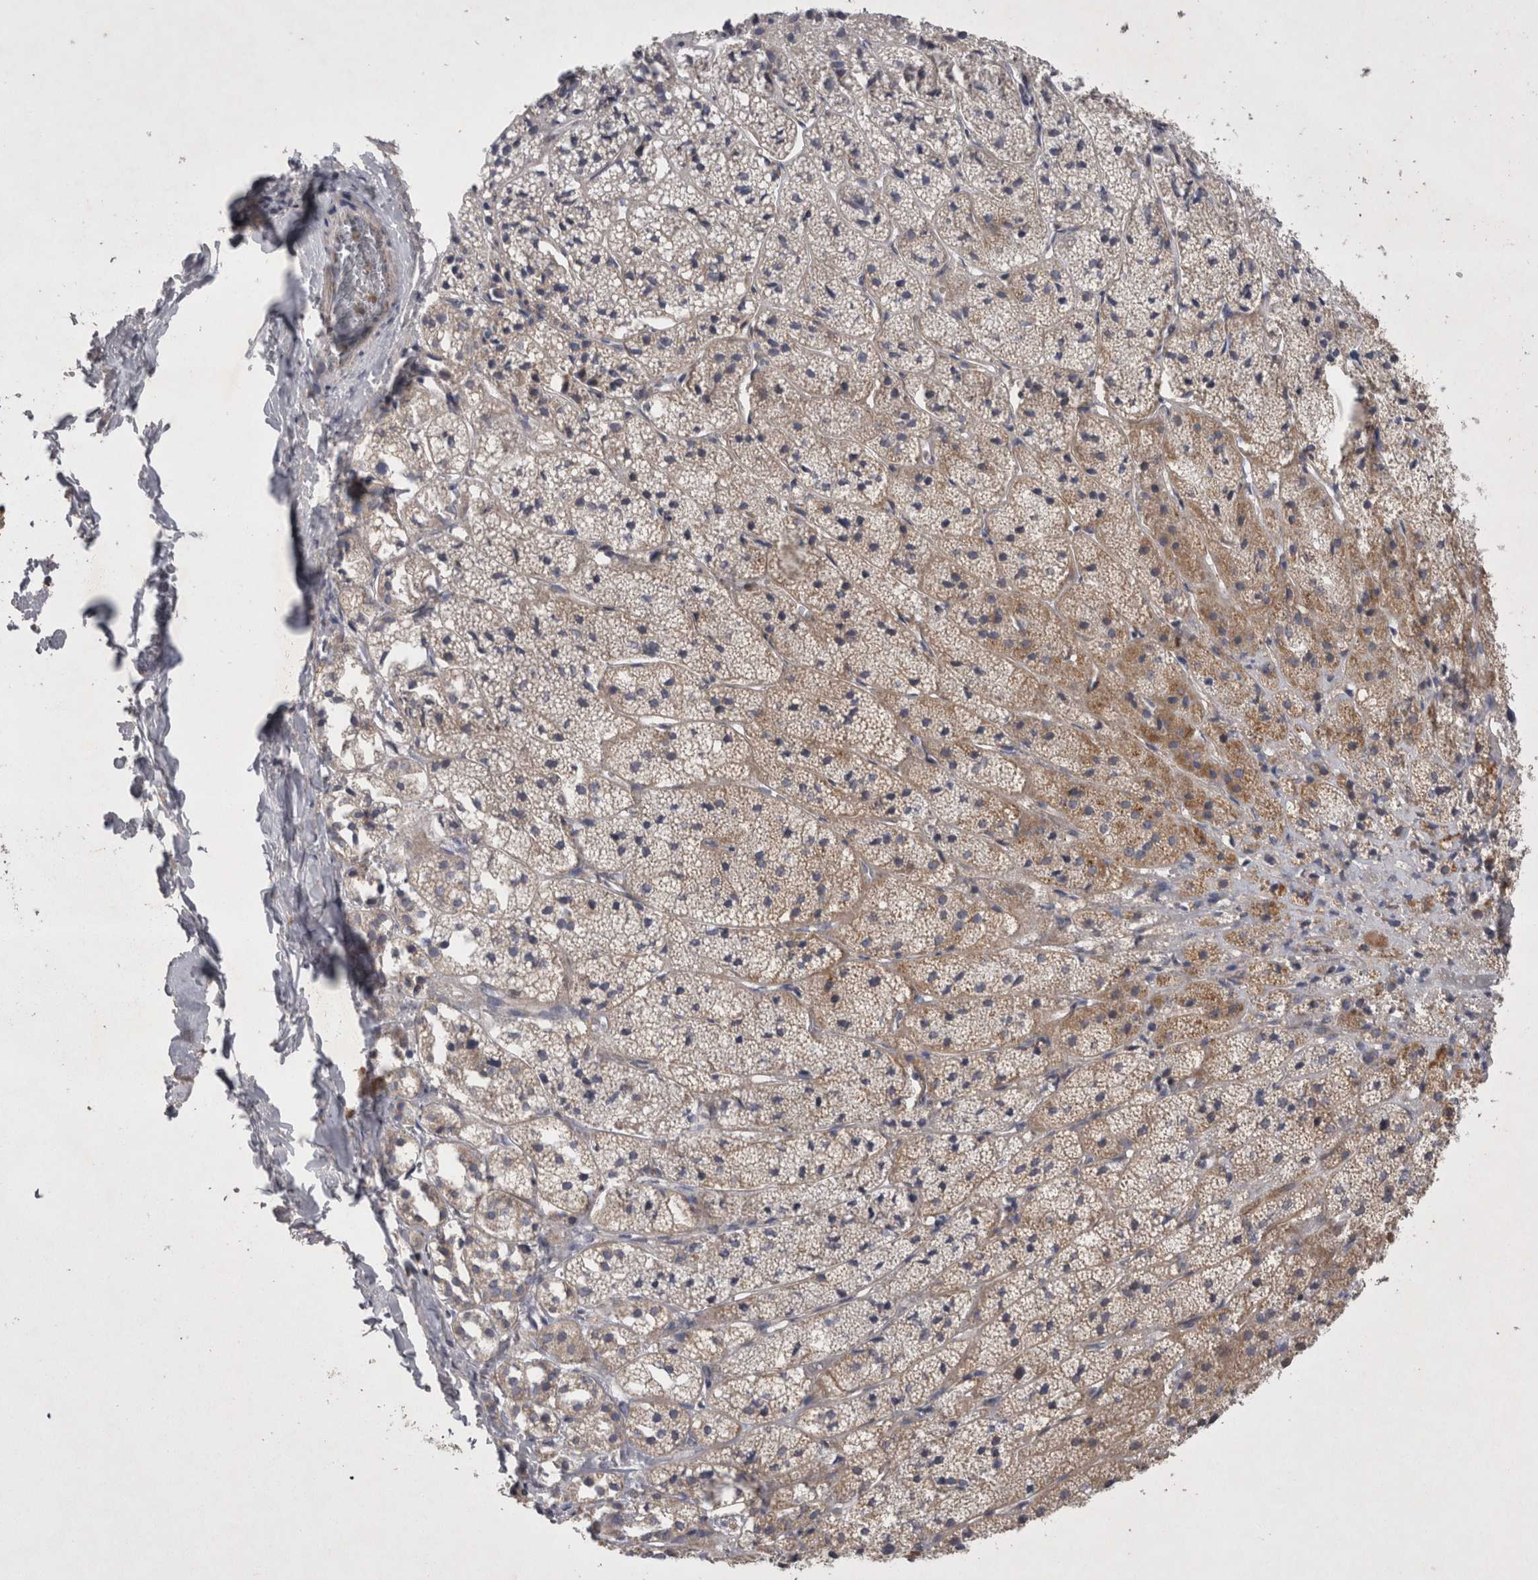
{"staining": {"intensity": "weak", "quantity": ">75%", "location": "cytoplasmic/membranous"}, "tissue": "adrenal gland", "cell_type": "Glandular cells", "image_type": "normal", "snomed": [{"axis": "morphology", "description": "Normal tissue, NOS"}, {"axis": "topography", "description": "Adrenal gland"}], "caption": "A photomicrograph of human adrenal gland stained for a protein displays weak cytoplasmic/membranous brown staining in glandular cells.", "gene": "TSPOAP1", "patient": {"sex": "female", "age": 44}}